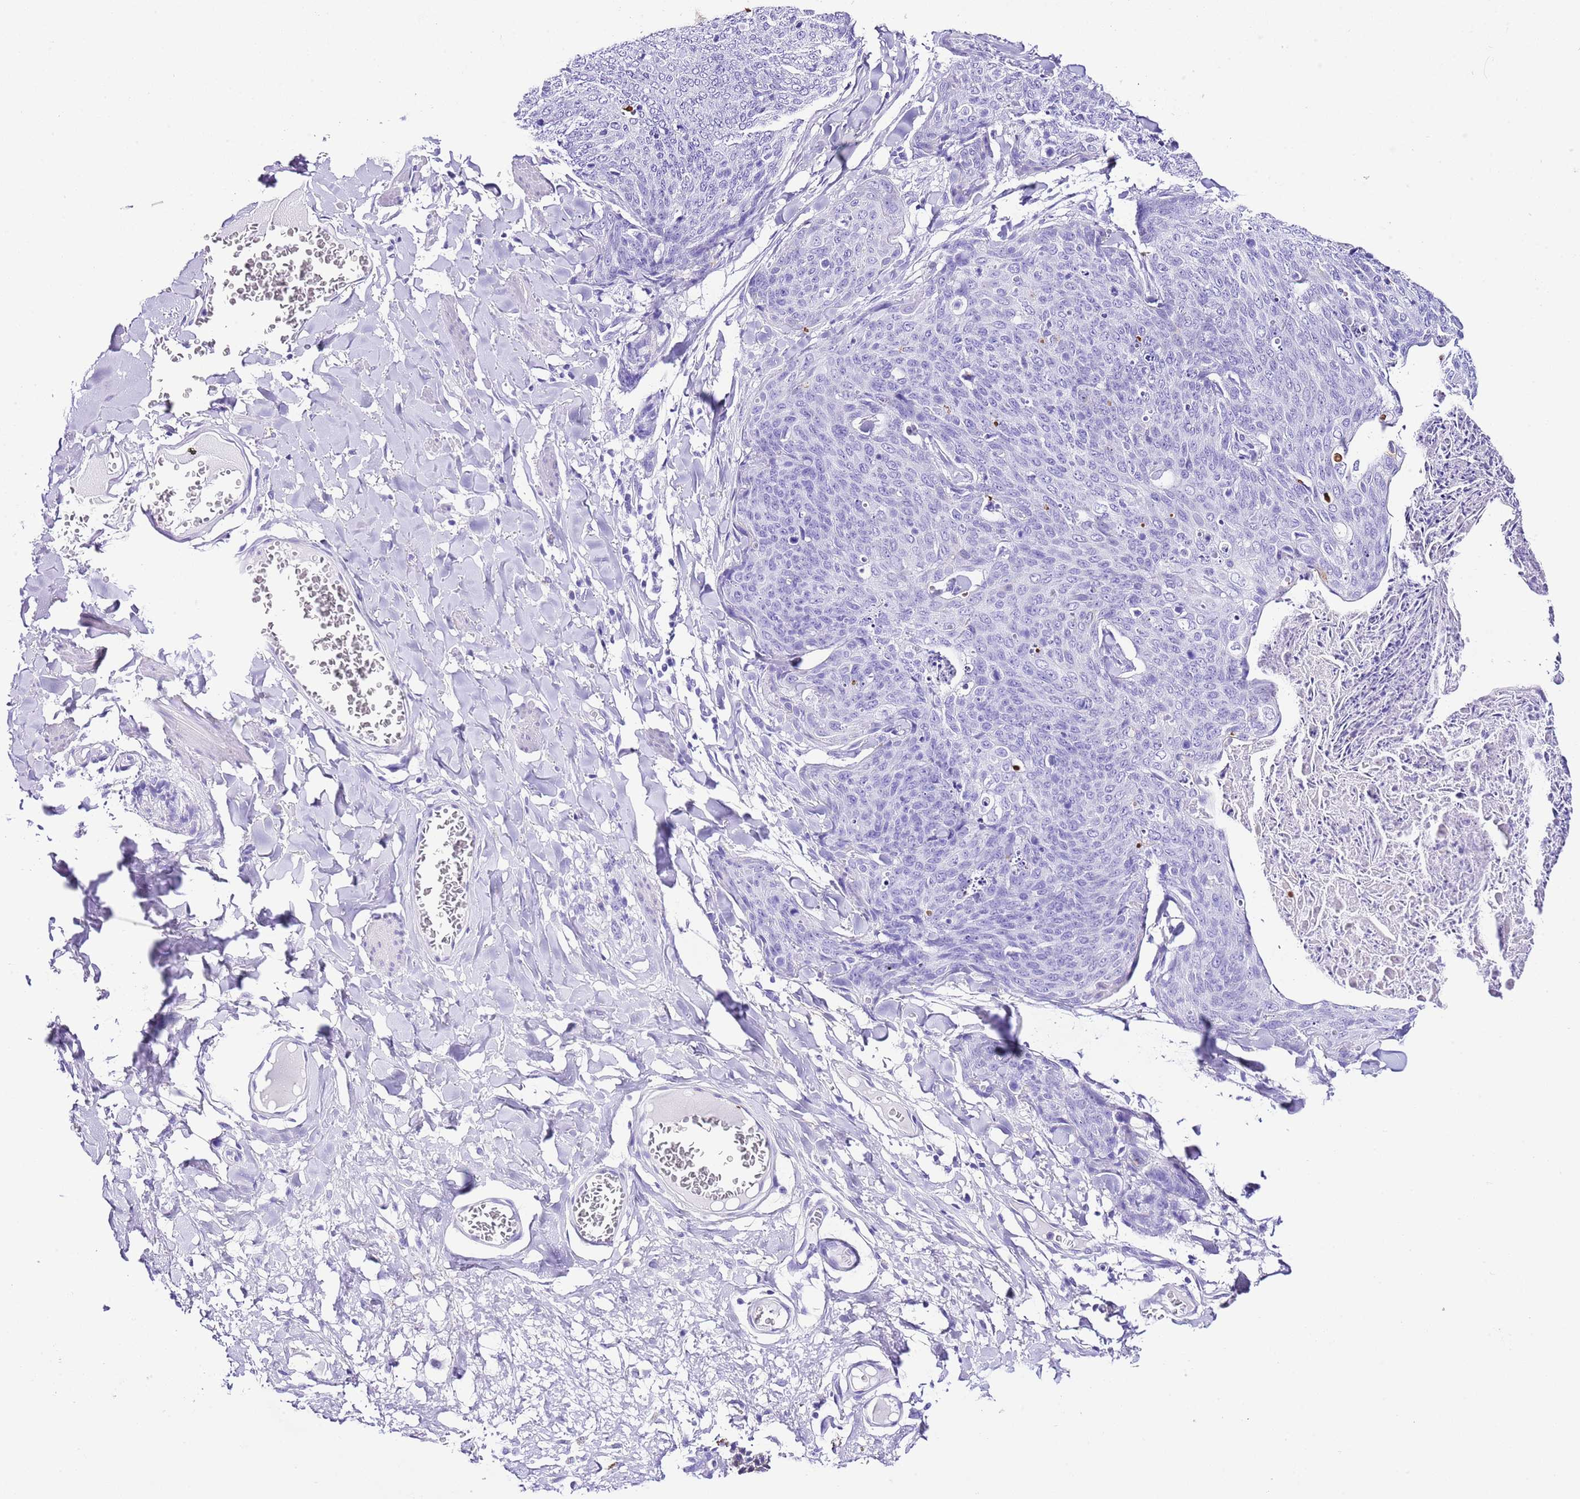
{"staining": {"intensity": "negative", "quantity": "none", "location": "none"}, "tissue": "skin cancer", "cell_type": "Tumor cells", "image_type": "cancer", "snomed": [{"axis": "morphology", "description": "Squamous cell carcinoma, NOS"}, {"axis": "topography", "description": "Skin"}, {"axis": "topography", "description": "Vulva"}], "caption": "Squamous cell carcinoma (skin) stained for a protein using immunohistochemistry demonstrates no staining tumor cells.", "gene": "KCNC1", "patient": {"sex": "female", "age": 85}}